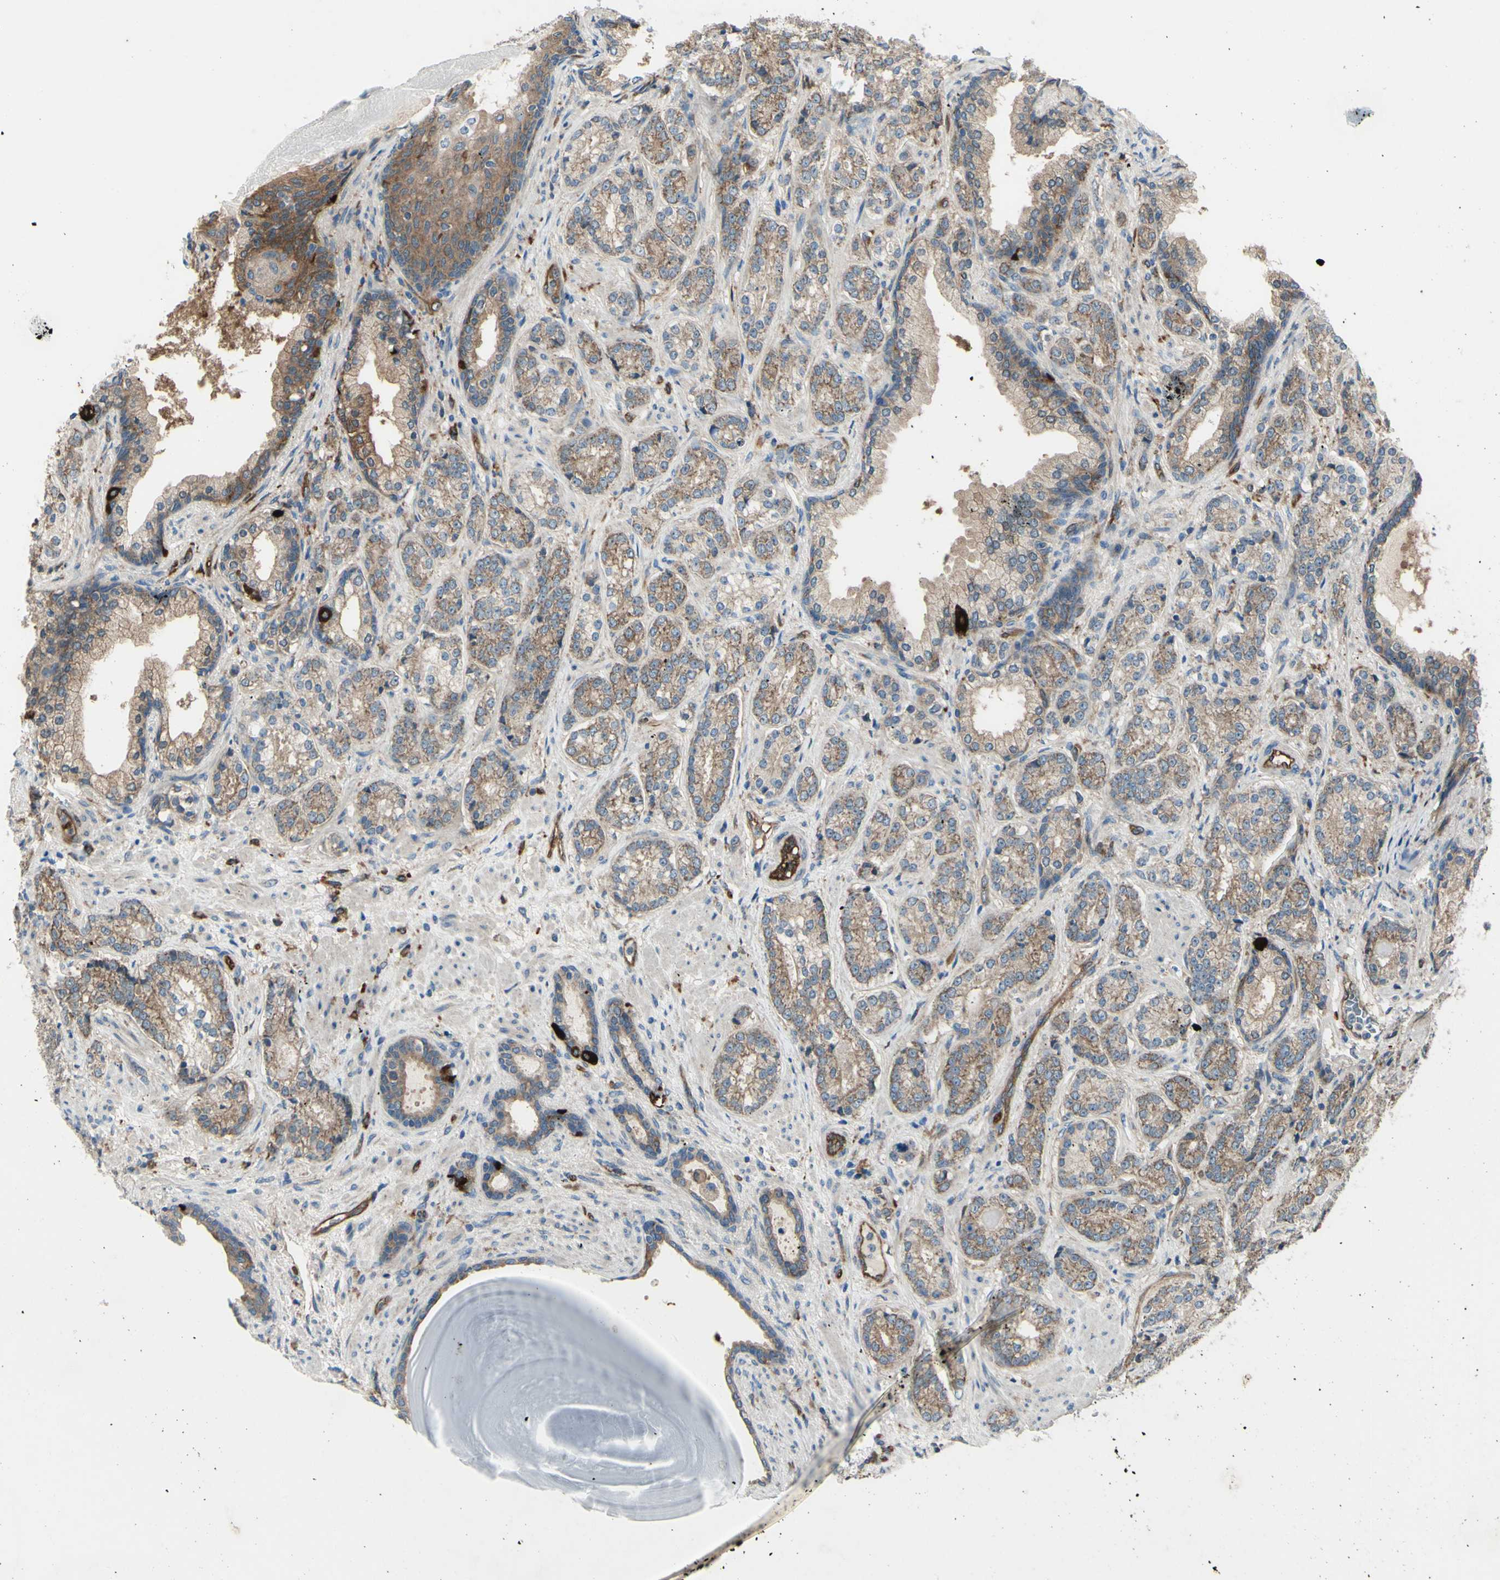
{"staining": {"intensity": "moderate", "quantity": ">75%", "location": "cytoplasmic/membranous"}, "tissue": "prostate cancer", "cell_type": "Tumor cells", "image_type": "cancer", "snomed": [{"axis": "morphology", "description": "Adenocarcinoma, High grade"}, {"axis": "topography", "description": "Prostate"}], "caption": "A photomicrograph showing moderate cytoplasmic/membranous staining in about >75% of tumor cells in adenocarcinoma (high-grade) (prostate), as visualized by brown immunohistochemical staining.", "gene": "IGSF9B", "patient": {"sex": "male", "age": 61}}